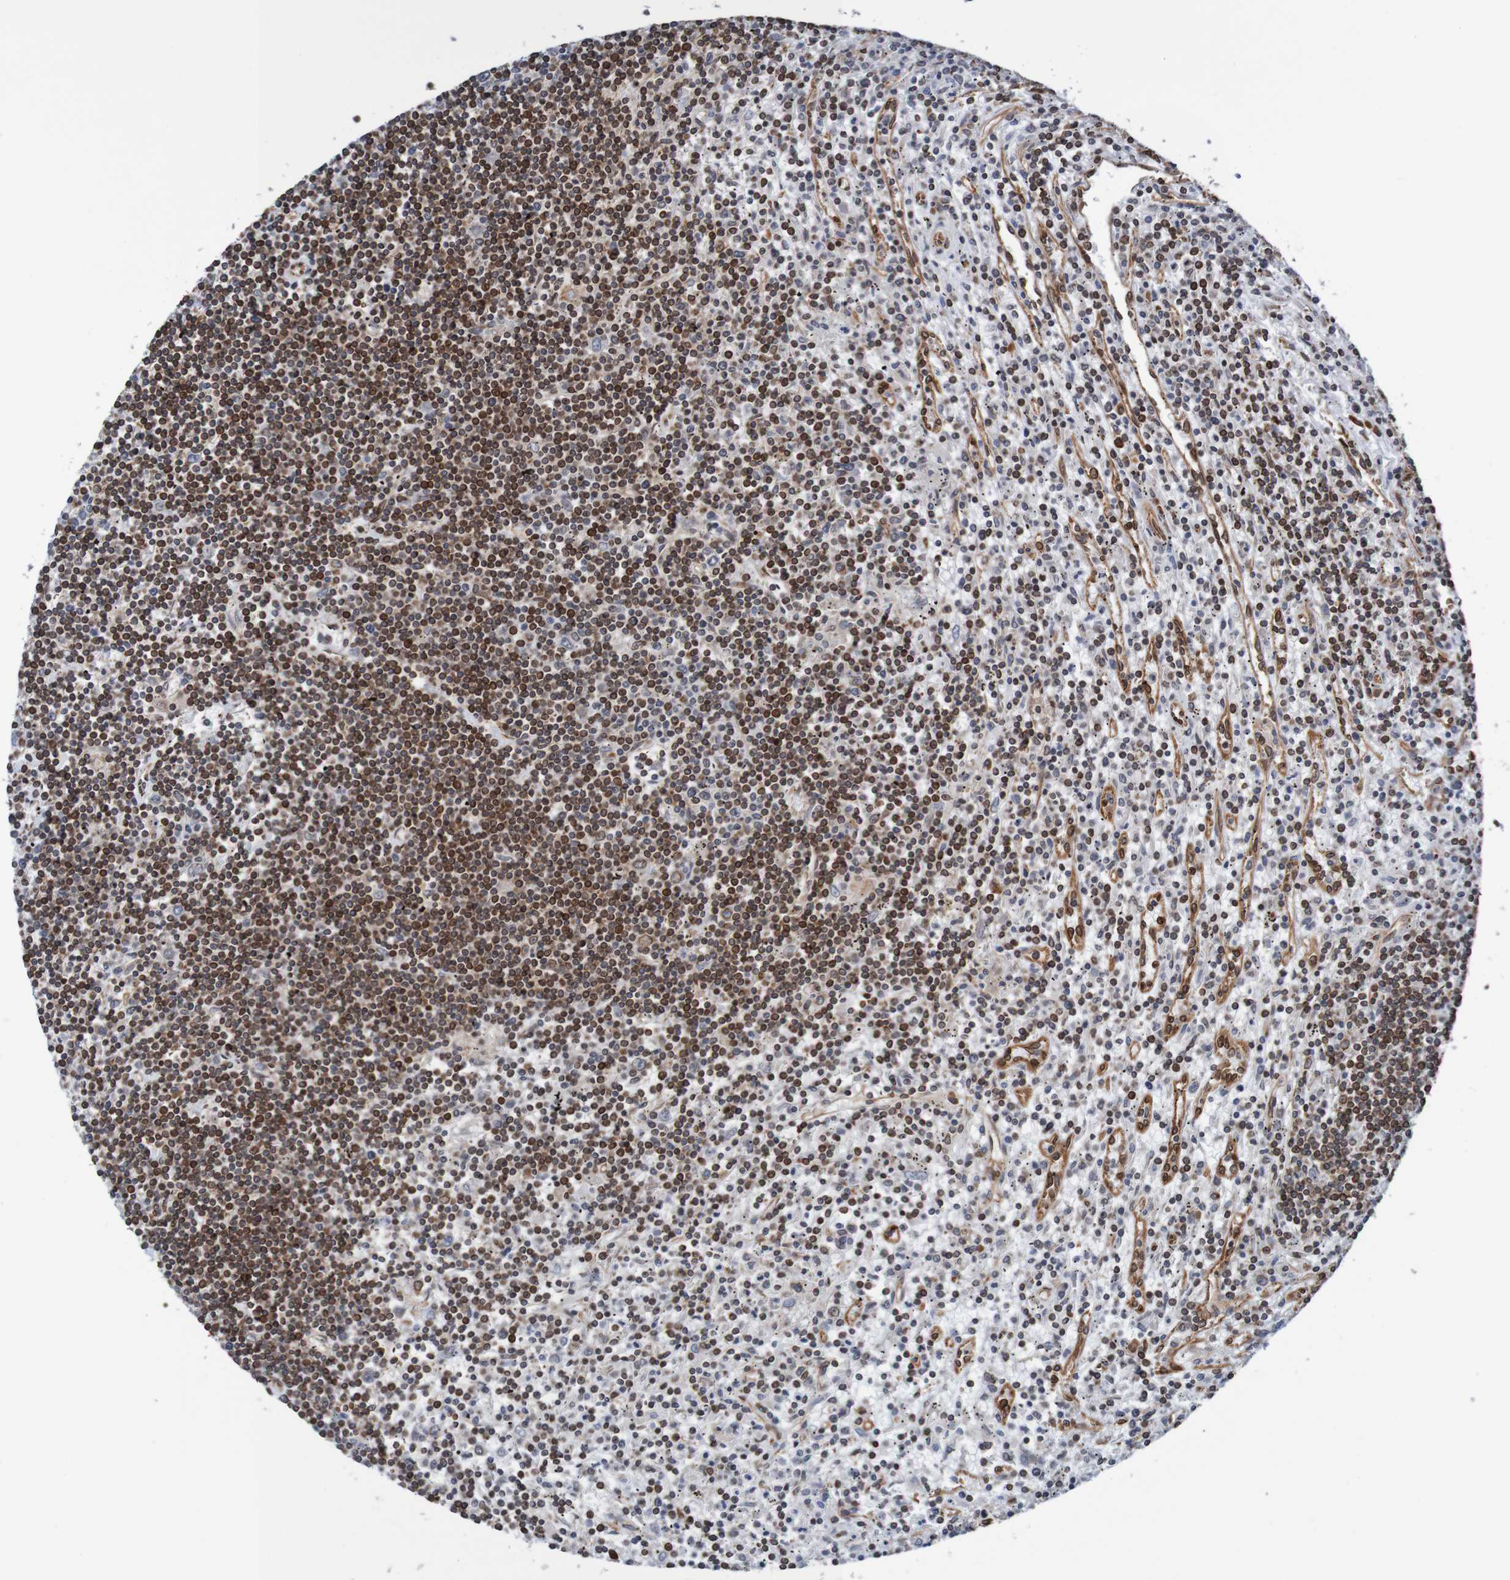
{"staining": {"intensity": "strong", "quantity": ">75%", "location": "cytoplasmic/membranous,nuclear"}, "tissue": "lymphoma", "cell_type": "Tumor cells", "image_type": "cancer", "snomed": [{"axis": "morphology", "description": "Malignant lymphoma, non-Hodgkin's type, Low grade"}, {"axis": "topography", "description": "Spleen"}], "caption": "Human malignant lymphoma, non-Hodgkin's type (low-grade) stained with a protein marker displays strong staining in tumor cells.", "gene": "TMEM109", "patient": {"sex": "male", "age": 76}}